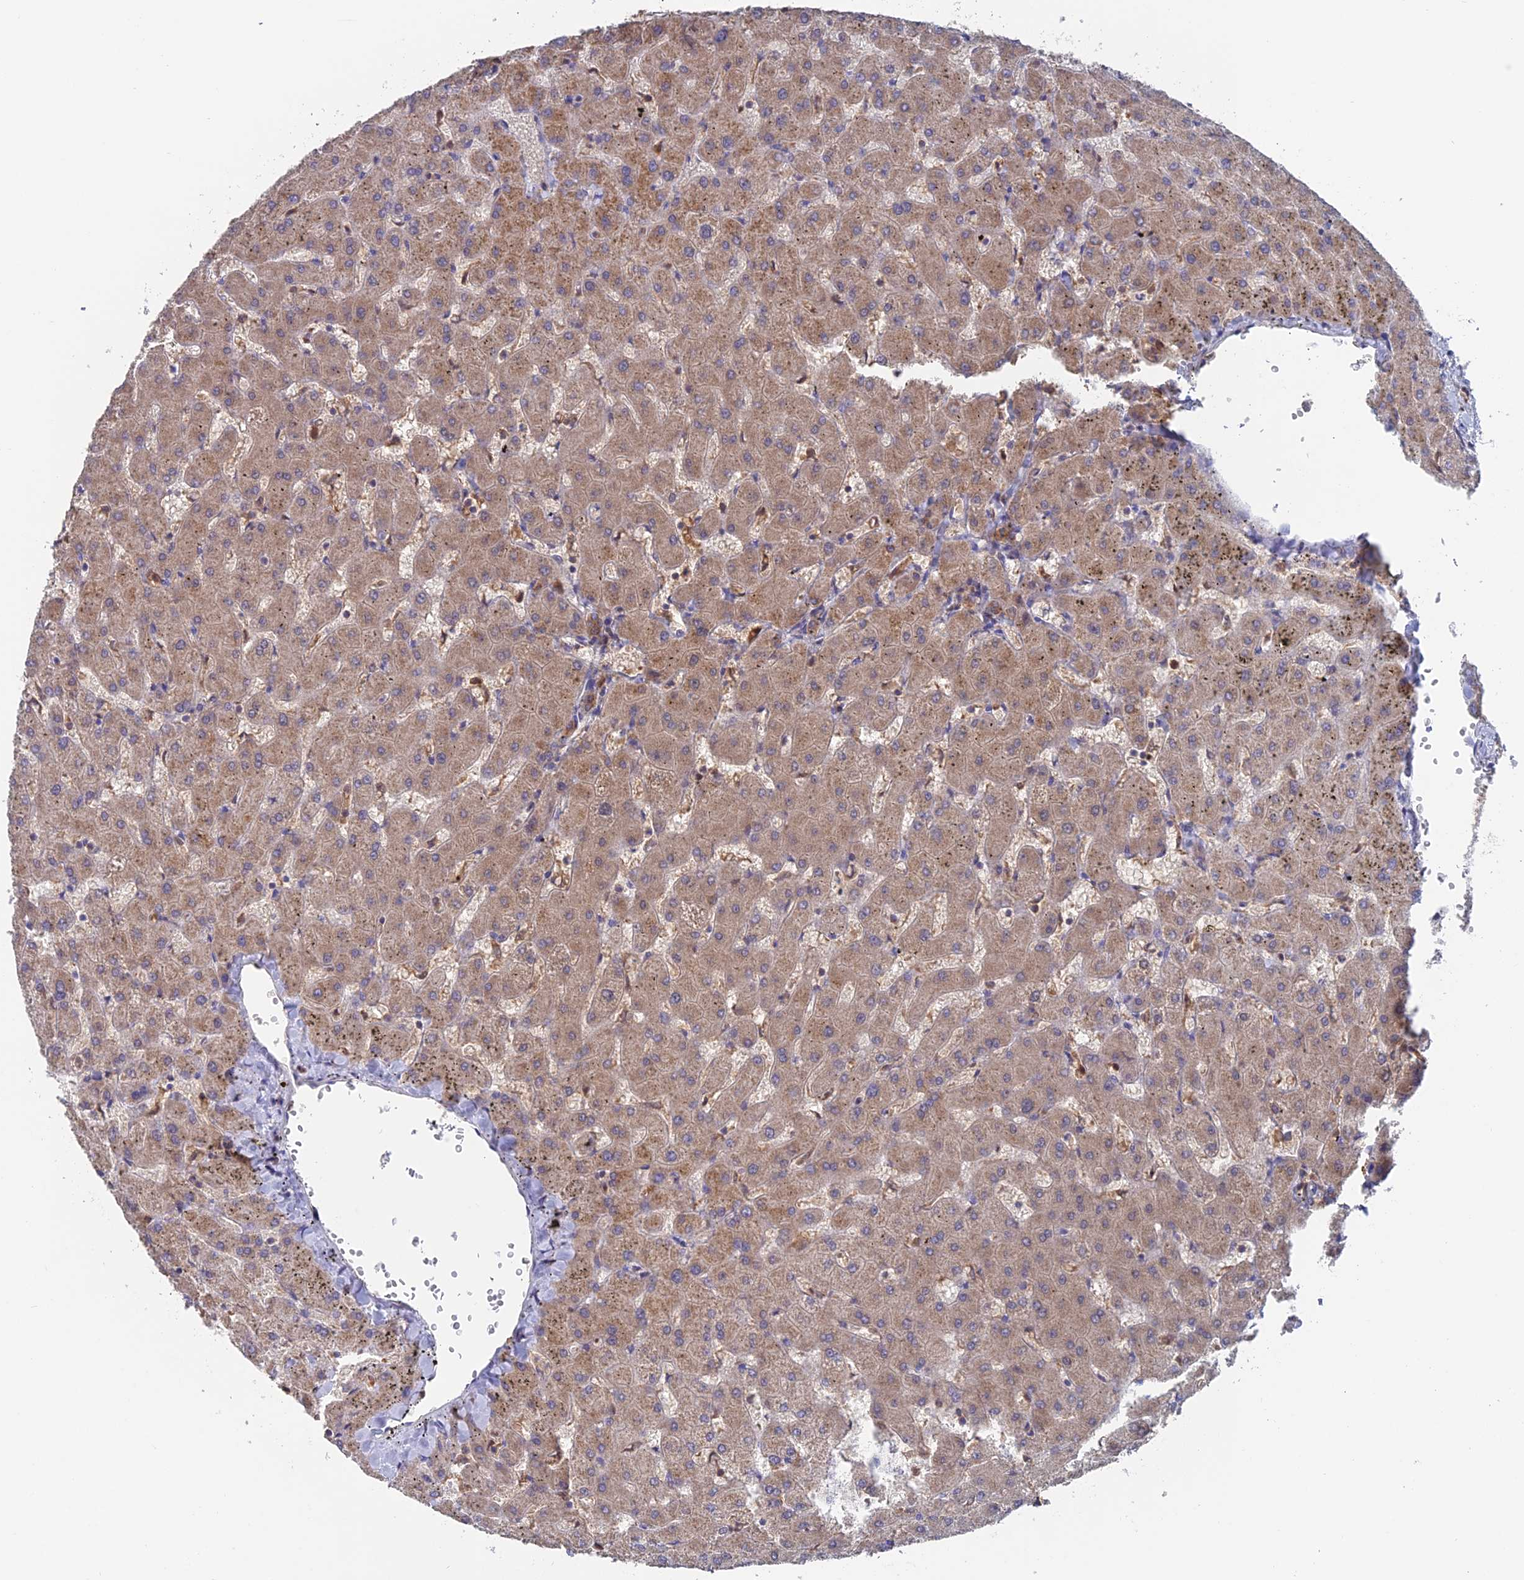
{"staining": {"intensity": "moderate", "quantity": "<25%", "location": "cytoplasmic/membranous"}, "tissue": "liver", "cell_type": "Cholangiocytes", "image_type": "normal", "snomed": [{"axis": "morphology", "description": "Normal tissue, NOS"}, {"axis": "topography", "description": "Liver"}], "caption": "This photomicrograph reveals IHC staining of unremarkable liver, with low moderate cytoplasmic/membranous positivity in about <25% of cholangiocytes.", "gene": "DTYMK", "patient": {"sex": "female", "age": 63}}